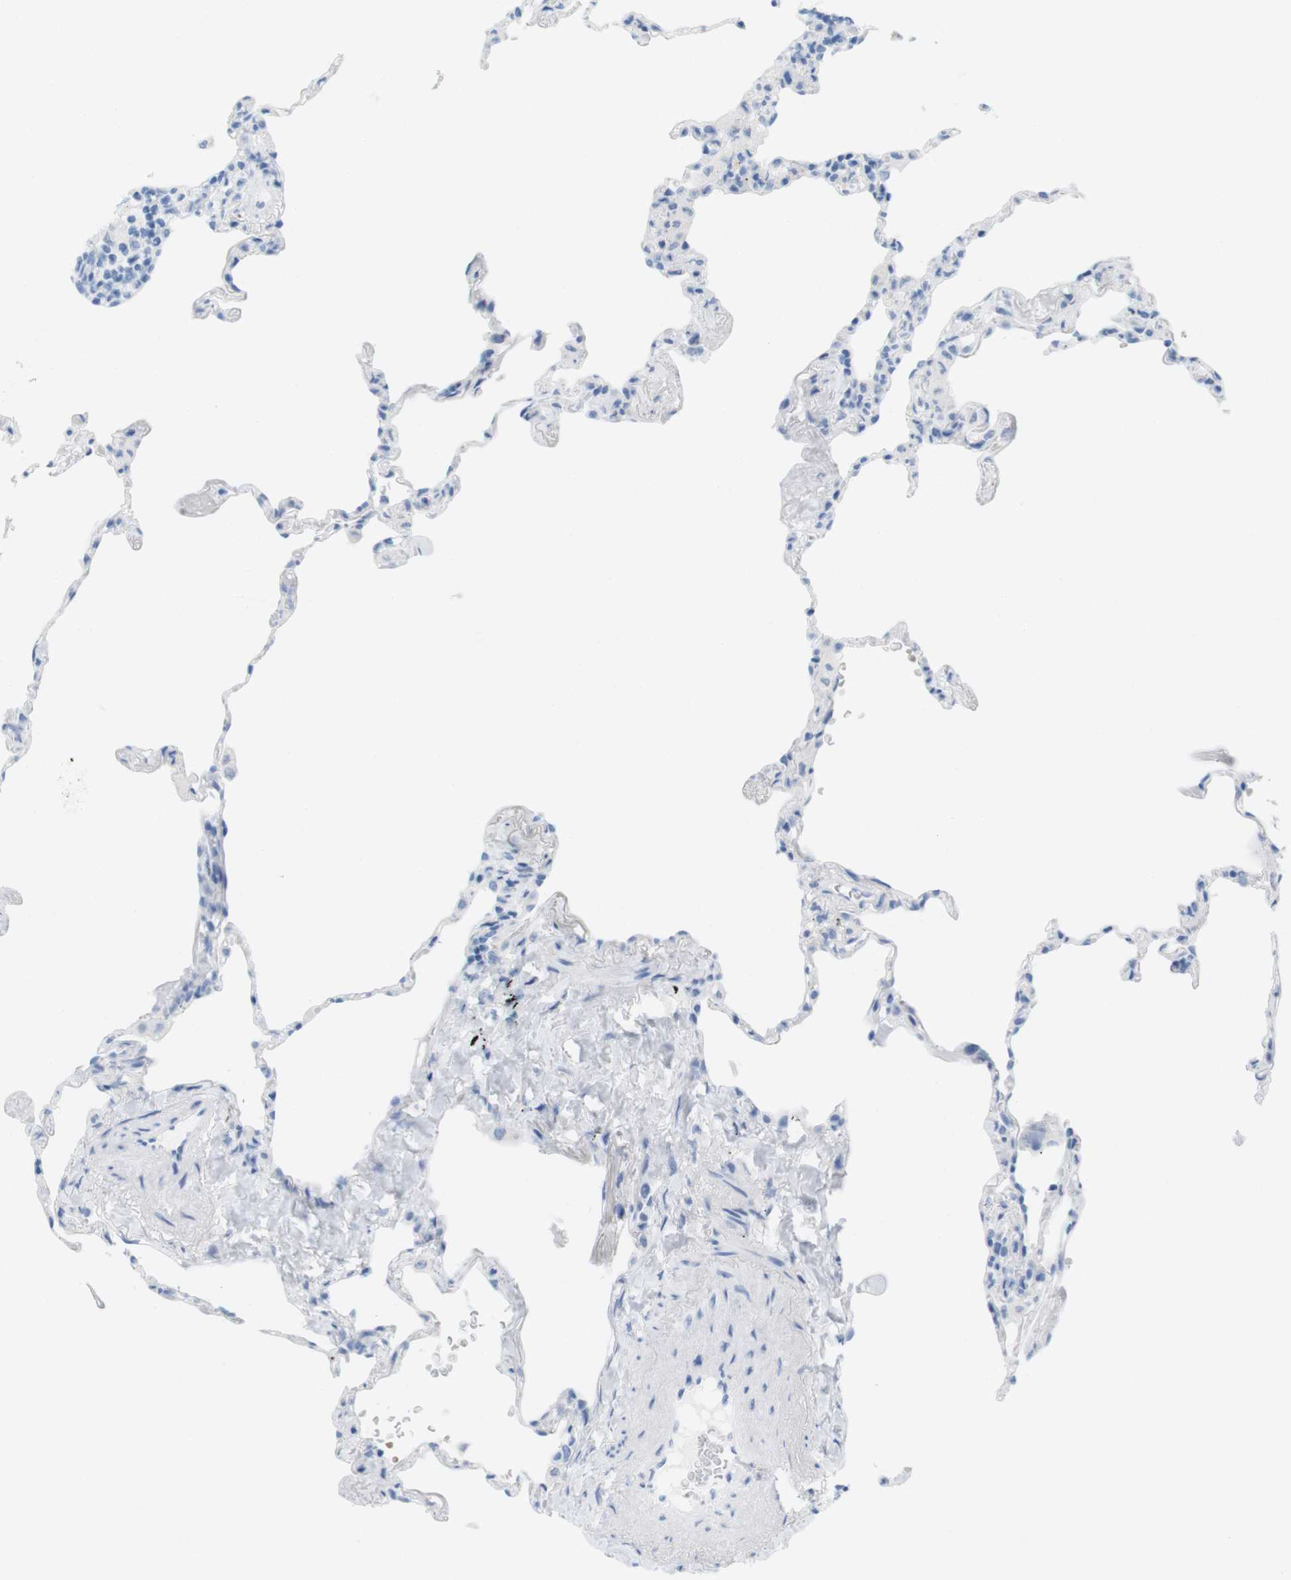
{"staining": {"intensity": "negative", "quantity": "none", "location": "none"}, "tissue": "lung", "cell_type": "Alveolar cells", "image_type": "normal", "snomed": [{"axis": "morphology", "description": "Normal tissue, NOS"}, {"axis": "topography", "description": "Lung"}], "caption": "The photomicrograph displays no staining of alveolar cells in benign lung.", "gene": "TNNT2", "patient": {"sex": "male", "age": 59}}